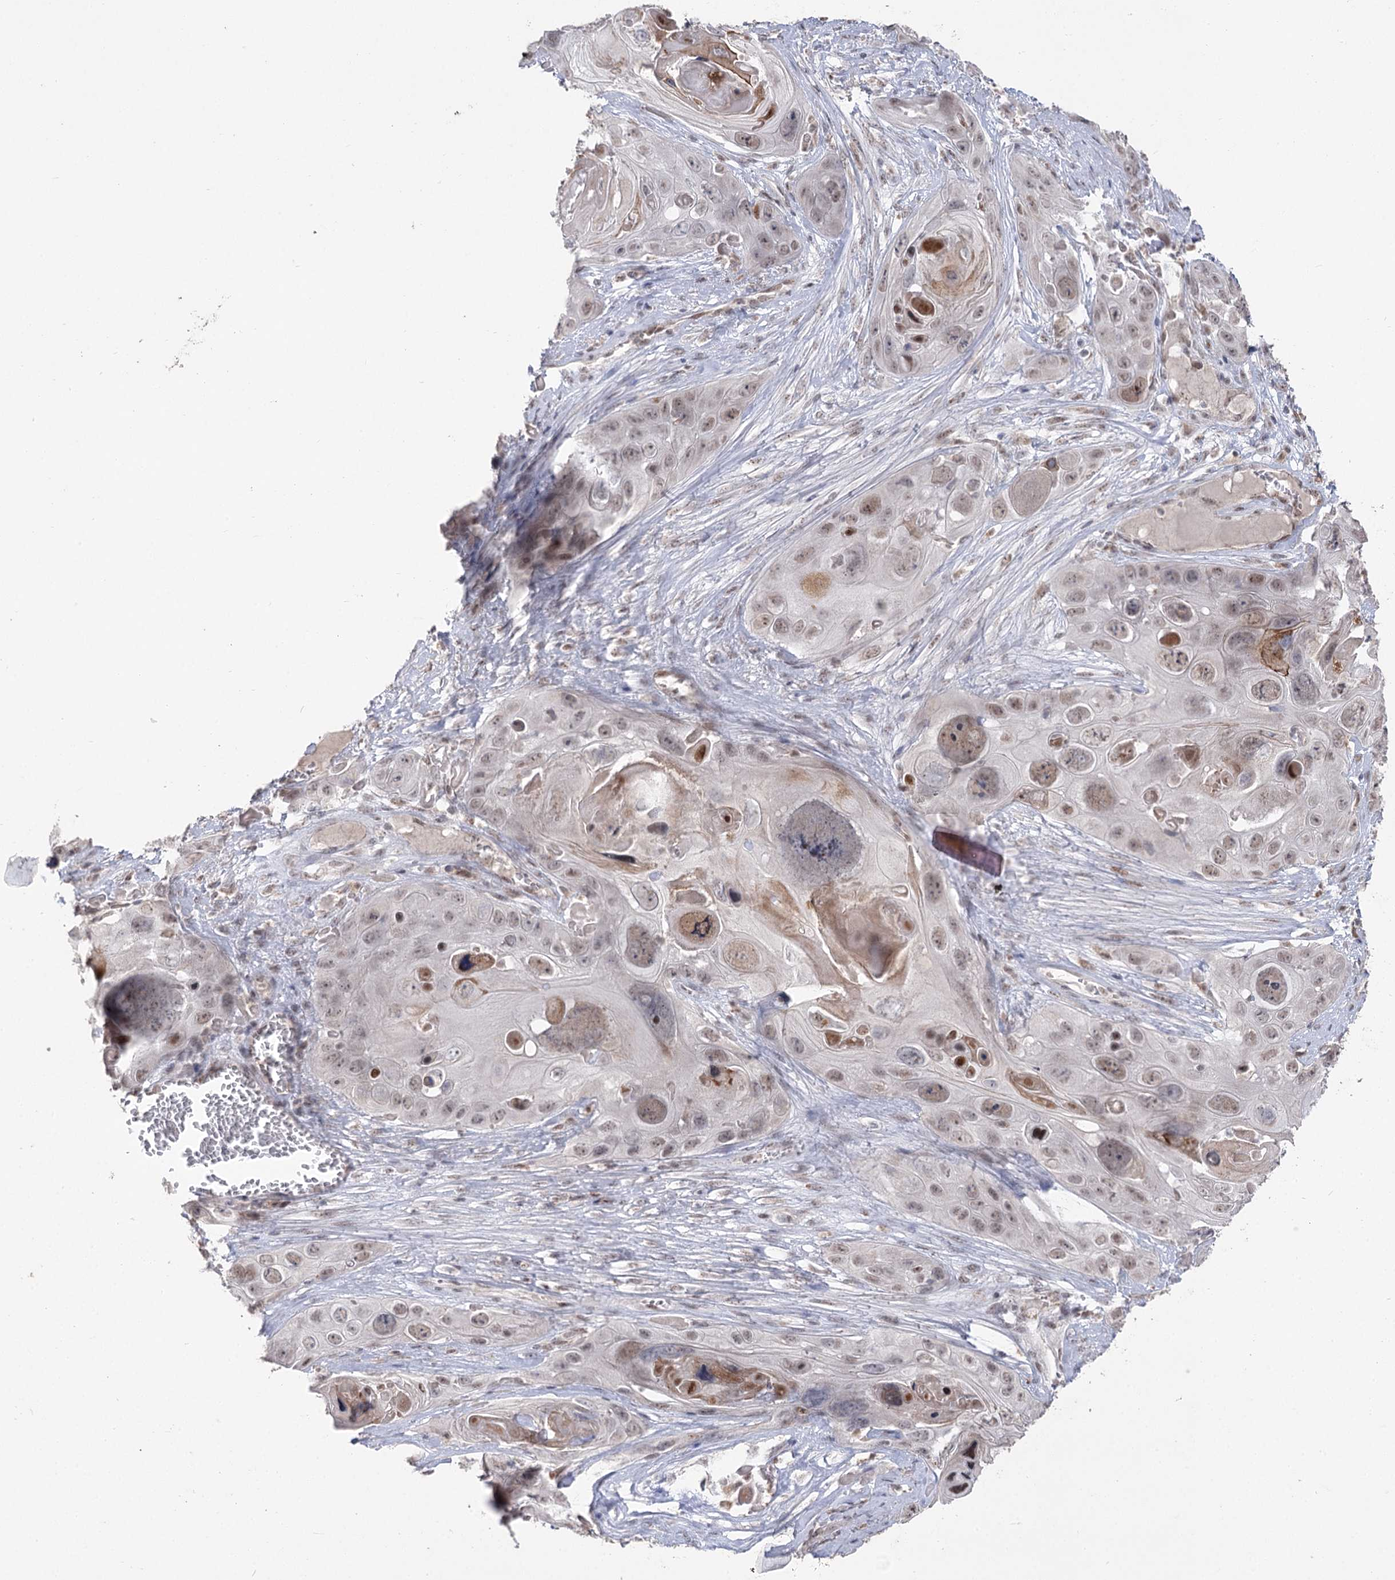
{"staining": {"intensity": "moderate", "quantity": "<25%", "location": "cytoplasmic/membranous,nuclear"}, "tissue": "skin cancer", "cell_type": "Tumor cells", "image_type": "cancer", "snomed": [{"axis": "morphology", "description": "Squamous cell carcinoma, NOS"}, {"axis": "topography", "description": "Skin"}], "caption": "About <25% of tumor cells in human squamous cell carcinoma (skin) reveal moderate cytoplasmic/membranous and nuclear protein staining as visualized by brown immunohistochemical staining.", "gene": "RUFY4", "patient": {"sex": "male", "age": 55}}